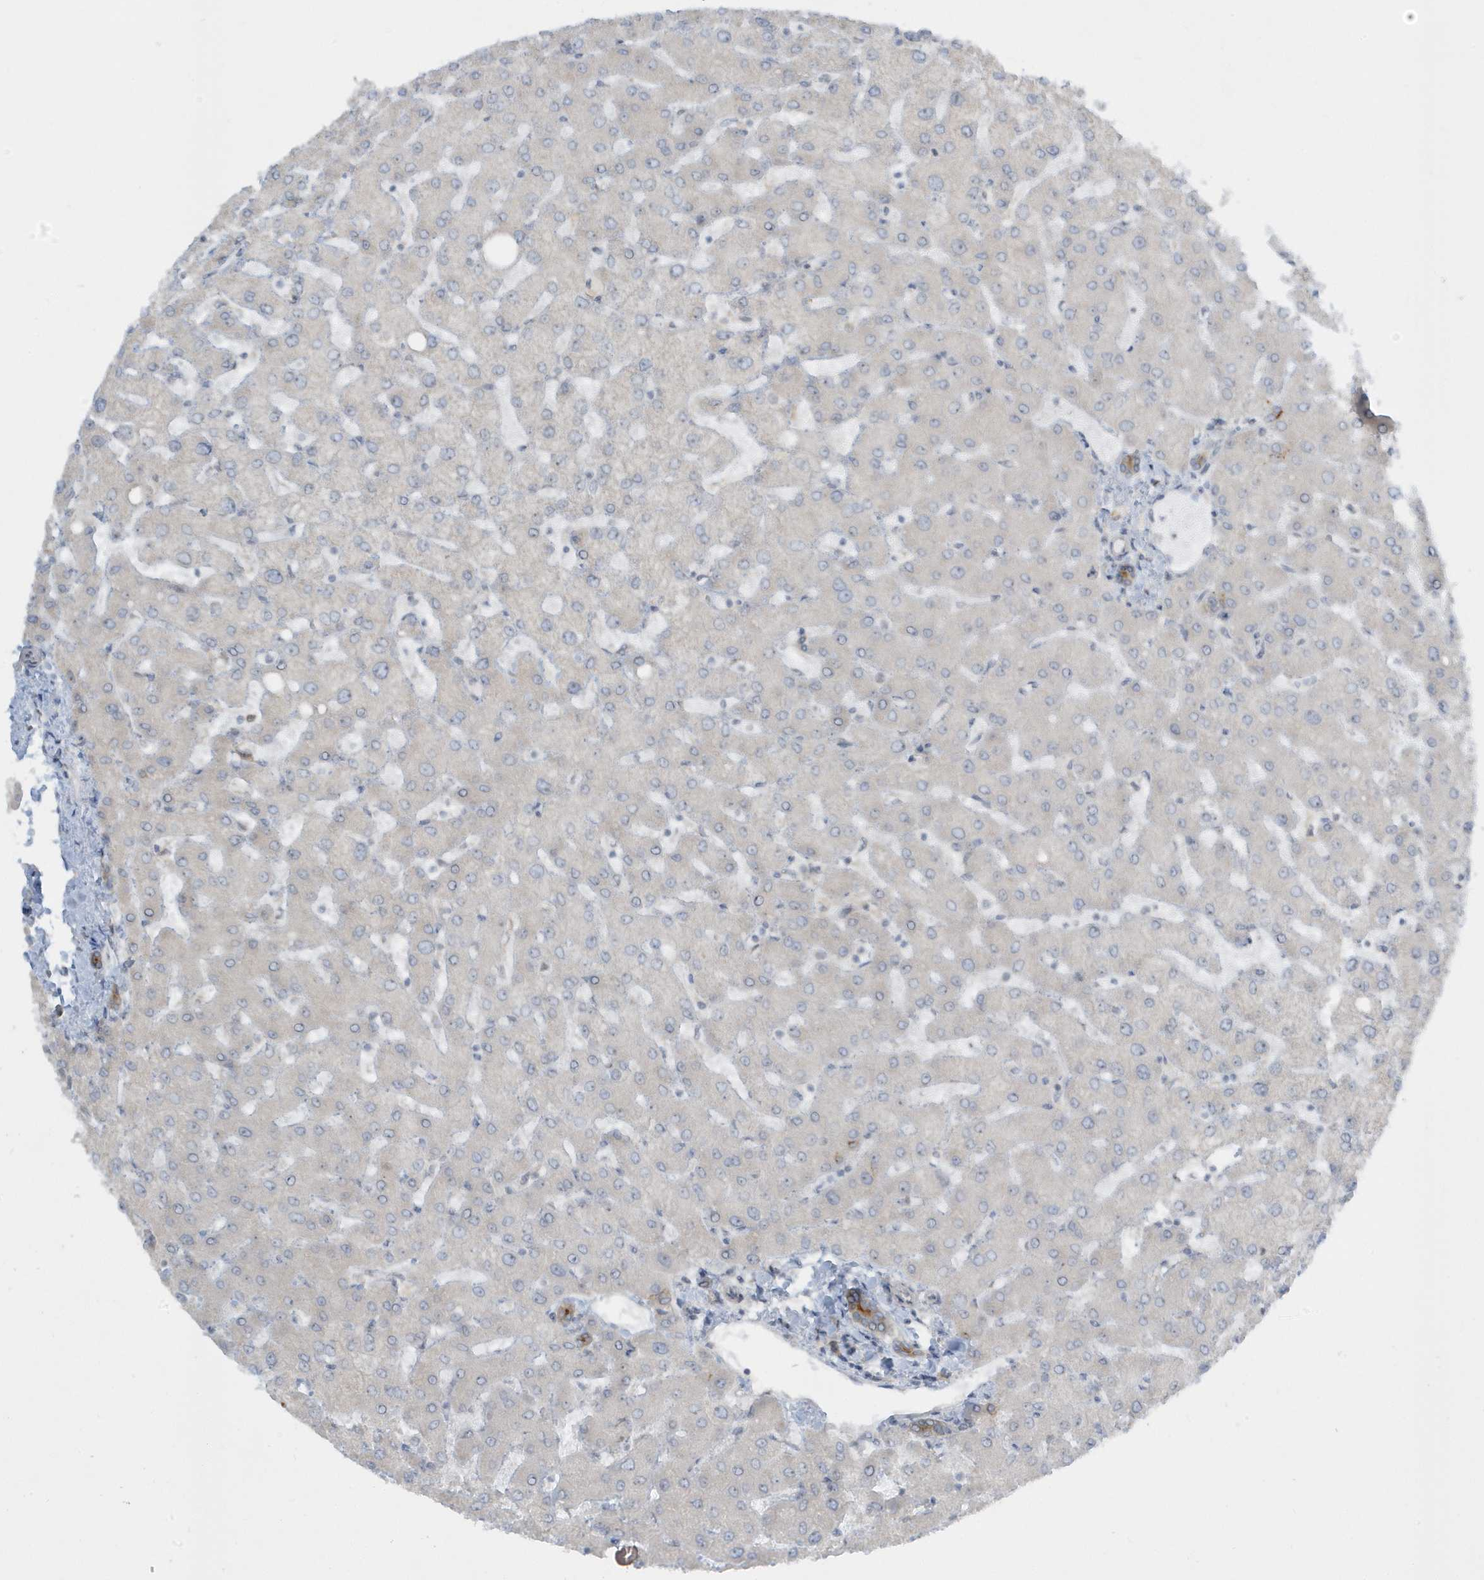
{"staining": {"intensity": "moderate", "quantity": "<25%", "location": "cytoplasmic/membranous"}, "tissue": "liver", "cell_type": "Cholangiocytes", "image_type": "normal", "snomed": [{"axis": "morphology", "description": "Normal tissue, NOS"}, {"axis": "topography", "description": "Liver"}], "caption": "About <25% of cholangiocytes in benign liver exhibit moderate cytoplasmic/membranous protein staining as visualized by brown immunohistochemical staining.", "gene": "SCN3A", "patient": {"sex": "female", "age": 54}}